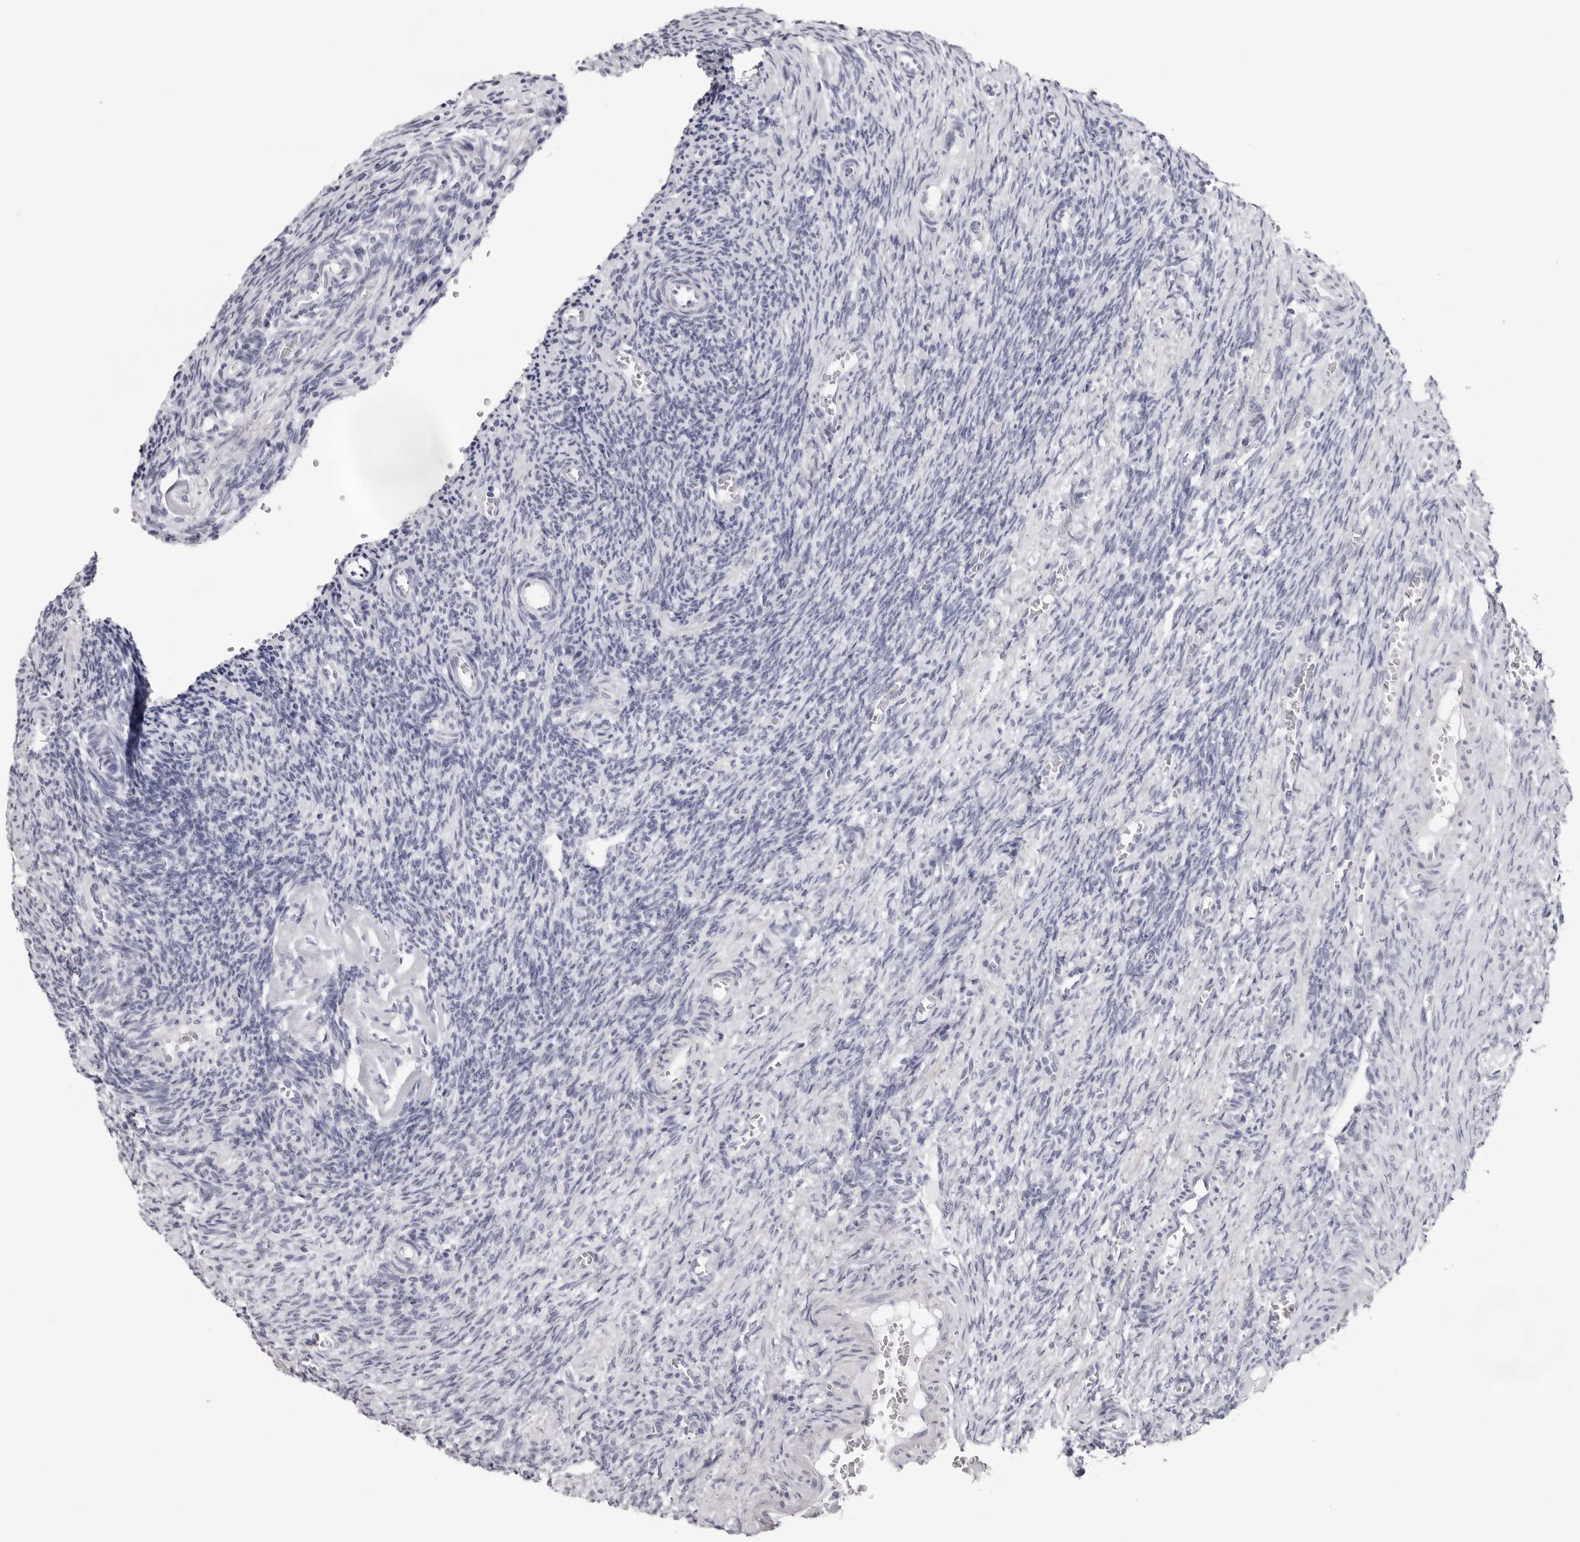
{"staining": {"intensity": "negative", "quantity": "none", "location": "none"}, "tissue": "ovary", "cell_type": "Ovarian stroma cells", "image_type": "normal", "snomed": [{"axis": "morphology", "description": "Normal tissue, NOS"}, {"axis": "topography", "description": "Ovary"}], "caption": "An immunohistochemistry histopathology image of normal ovary is shown. There is no staining in ovarian stroma cells of ovary.", "gene": "INSL3", "patient": {"sex": "female", "age": 27}}